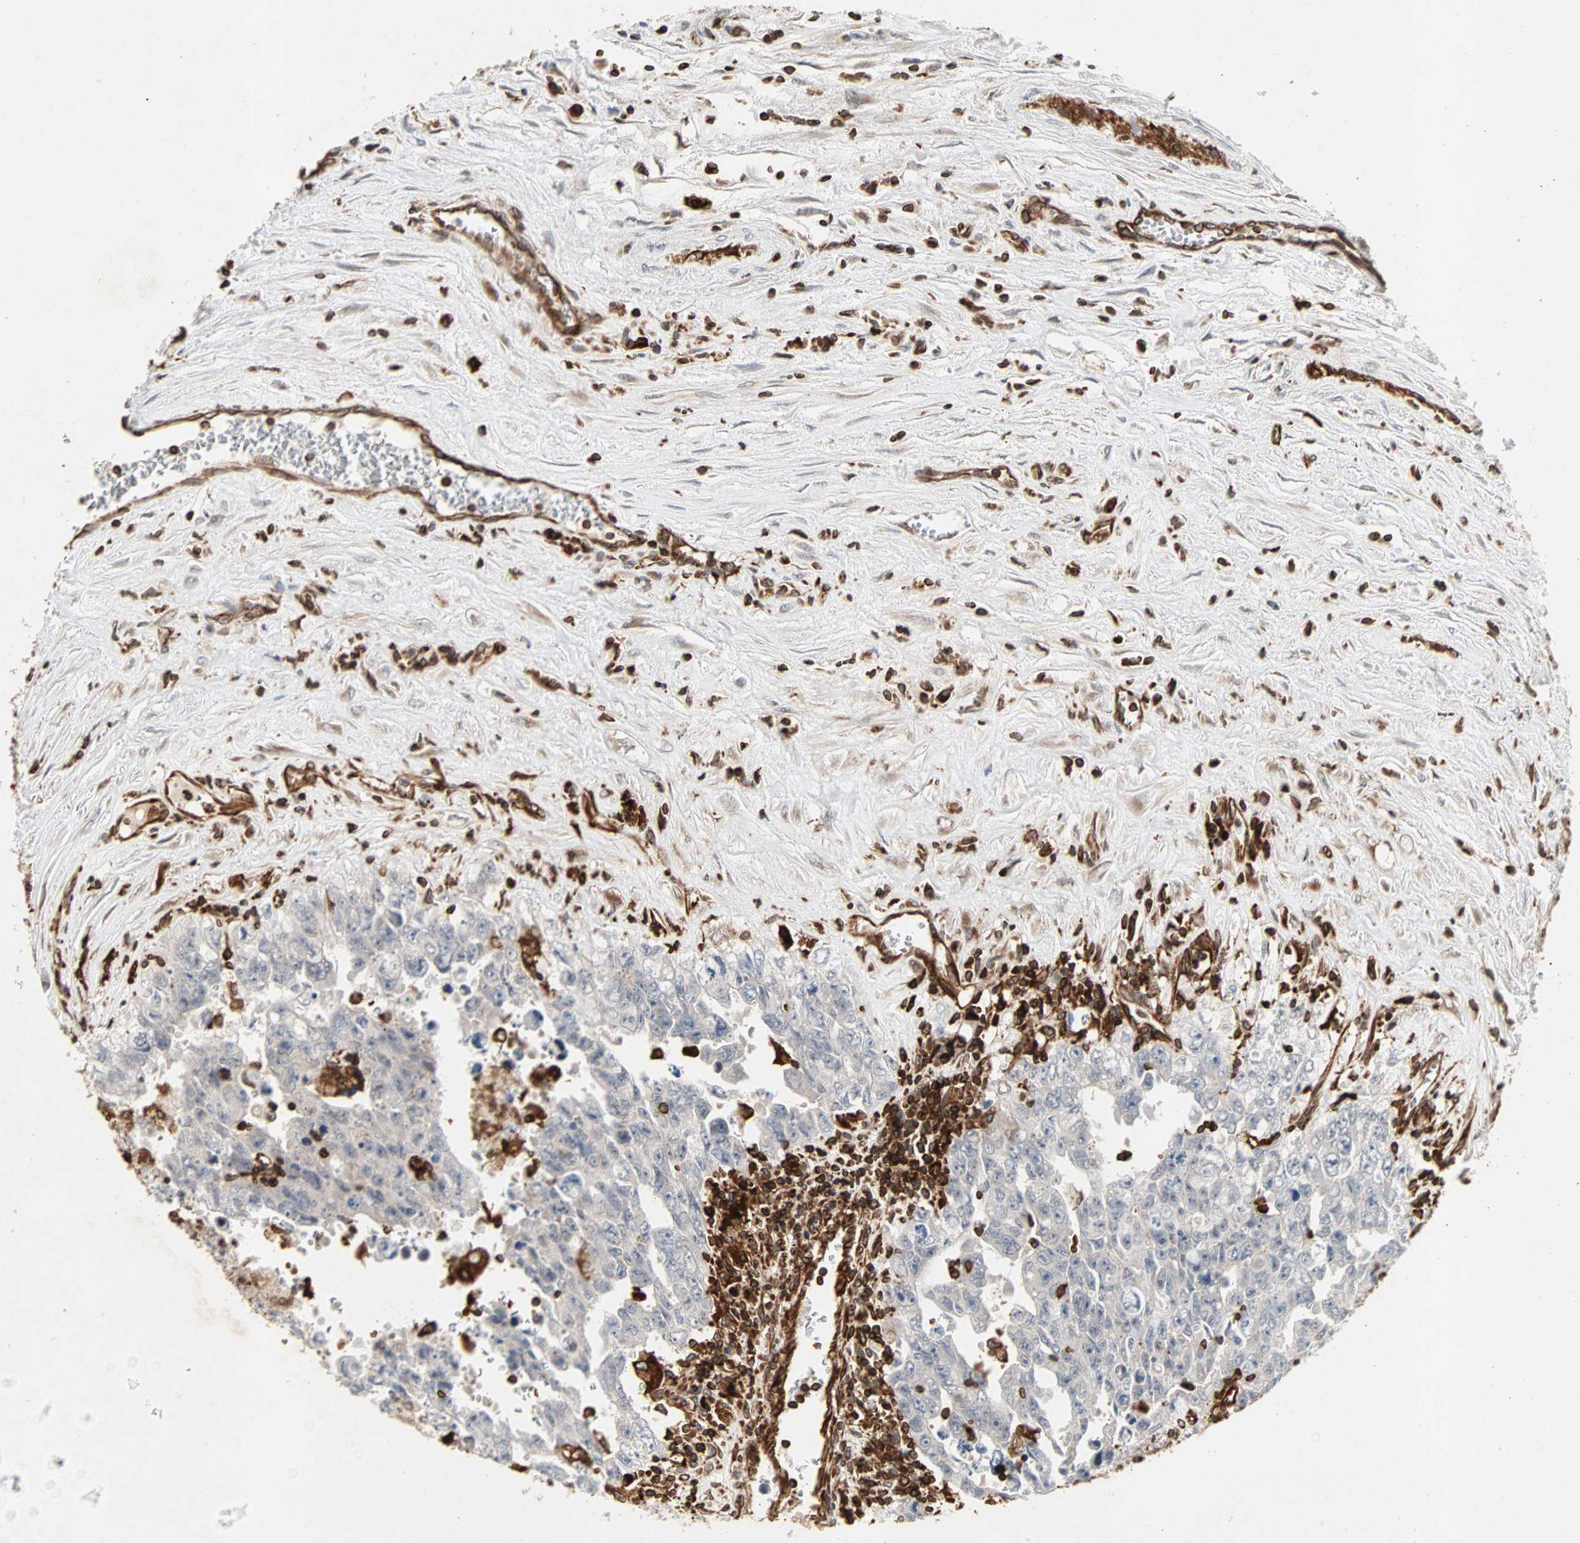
{"staining": {"intensity": "weak", "quantity": "25%-75%", "location": "cytoplasmic/membranous"}, "tissue": "testis cancer", "cell_type": "Tumor cells", "image_type": "cancer", "snomed": [{"axis": "morphology", "description": "Carcinoma, Embryonal, NOS"}, {"axis": "topography", "description": "Testis"}], "caption": "IHC staining of testis cancer (embryonal carcinoma), which reveals low levels of weak cytoplasmic/membranous staining in about 25%-75% of tumor cells indicating weak cytoplasmic/membranous protein expression. The staining was performed using DAB (3,3'-diaminobenzidine) (brown) for protein detection and nuclei were counterstained in hematoxylin (blue).", "gene": "TAPBP", "patient": {"sex": "male", "age": 28}}